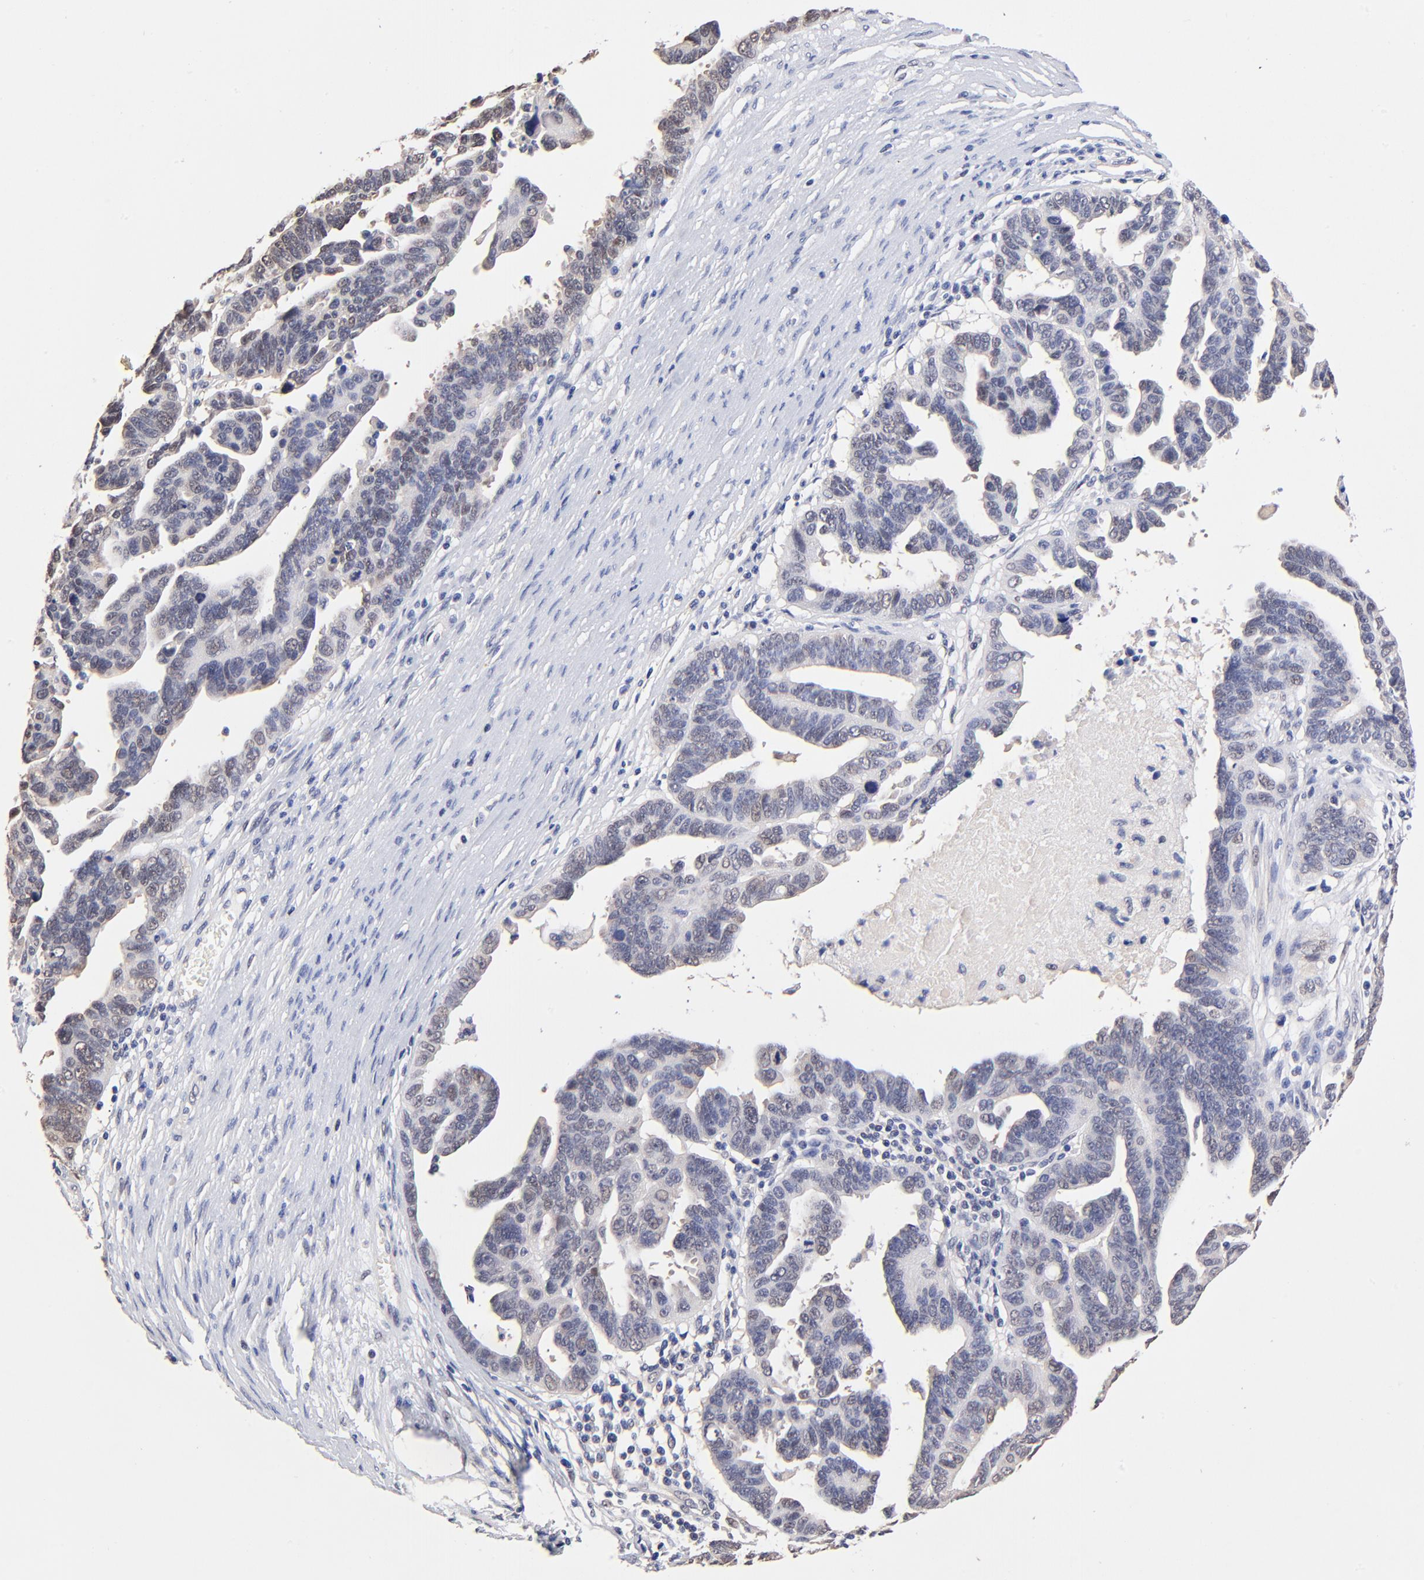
{"staining": {"intensity": "weak", "quantity": "<25%", "location": "nuclear"}, "tissue": "ovarian cancer", "cell_type": "Tumor cells", "image_type": "cancer", "snomed": [{"axis": "morphology", "description": "Carcinoma, endometroid"}, {"axis": "morphology", "description": "Cystadenocarcinoma, serous, NOS"}, {"axis": "topography", "description": "Ovary"}], "caption": "Tumor cells show no significant positivity in ovarian cancer.", "gene": "TXNL1", "patient": {"sex": "female", "age": 45}}